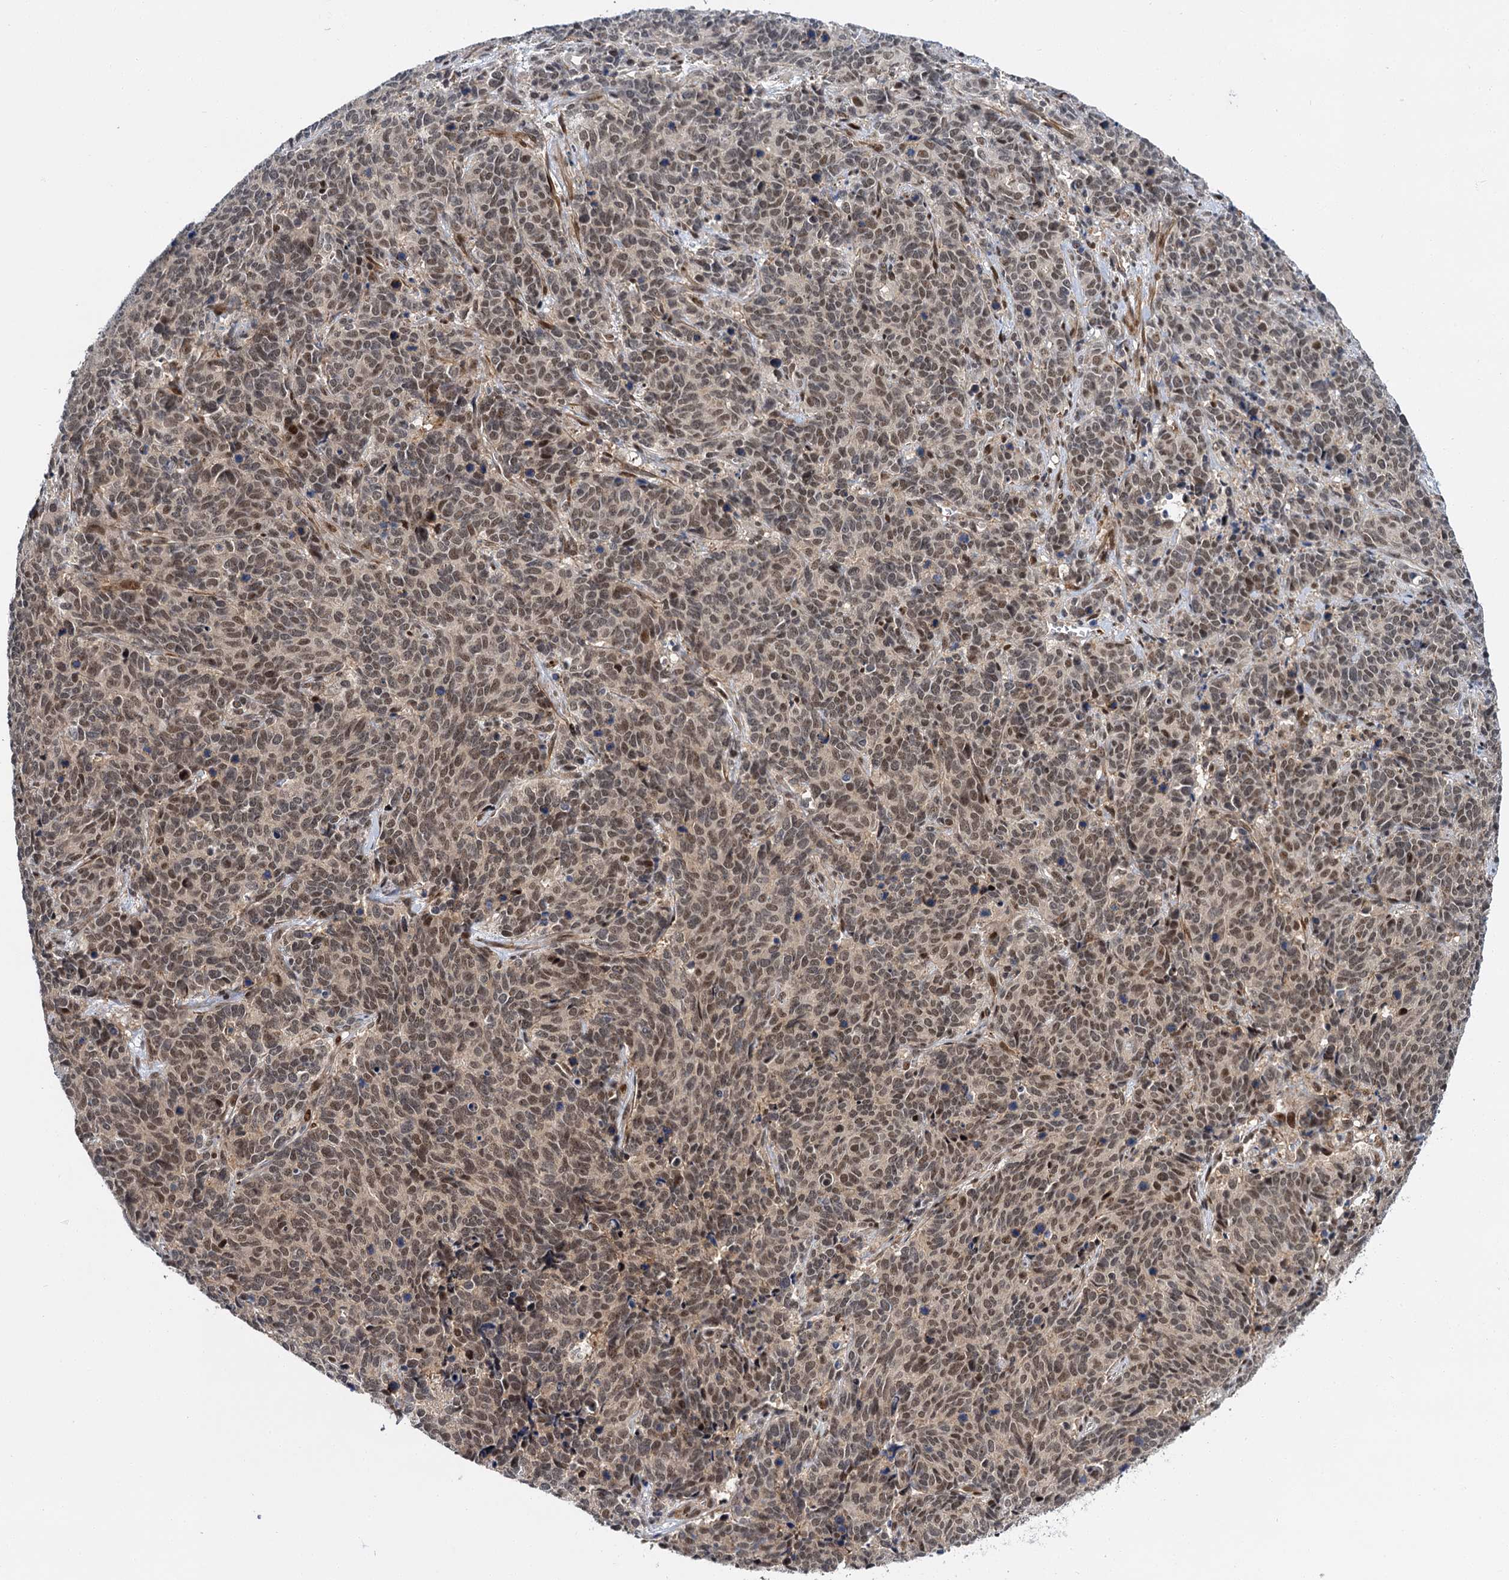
{"staining": {"intensity": "weak", "quantity": ">75%", "location": "nuclear"}, "tissue": "cervical cancer", "cell_type": "Tumor cells", "image_type": "cancer", "snomed": [{"axis": "morphology", "description": "Squamous cell carcinoma, NOS"}, {"axis": "topography", "description": "Cervix"}], "caption": "Immunohistochemistry (IHC) (DAB) staining of human squamous cell carcinoma (cervical) displays weak nuclear protein staining in approximately >75% of tumor cells. (Stains: DAB (3,3'-diaminobenzidine) in brown, nuclei in blue, Microscopy: brightfield microscopy at high magnification).", "gene": "MBD6", "patient": {"sex": "female", "age": 60}}